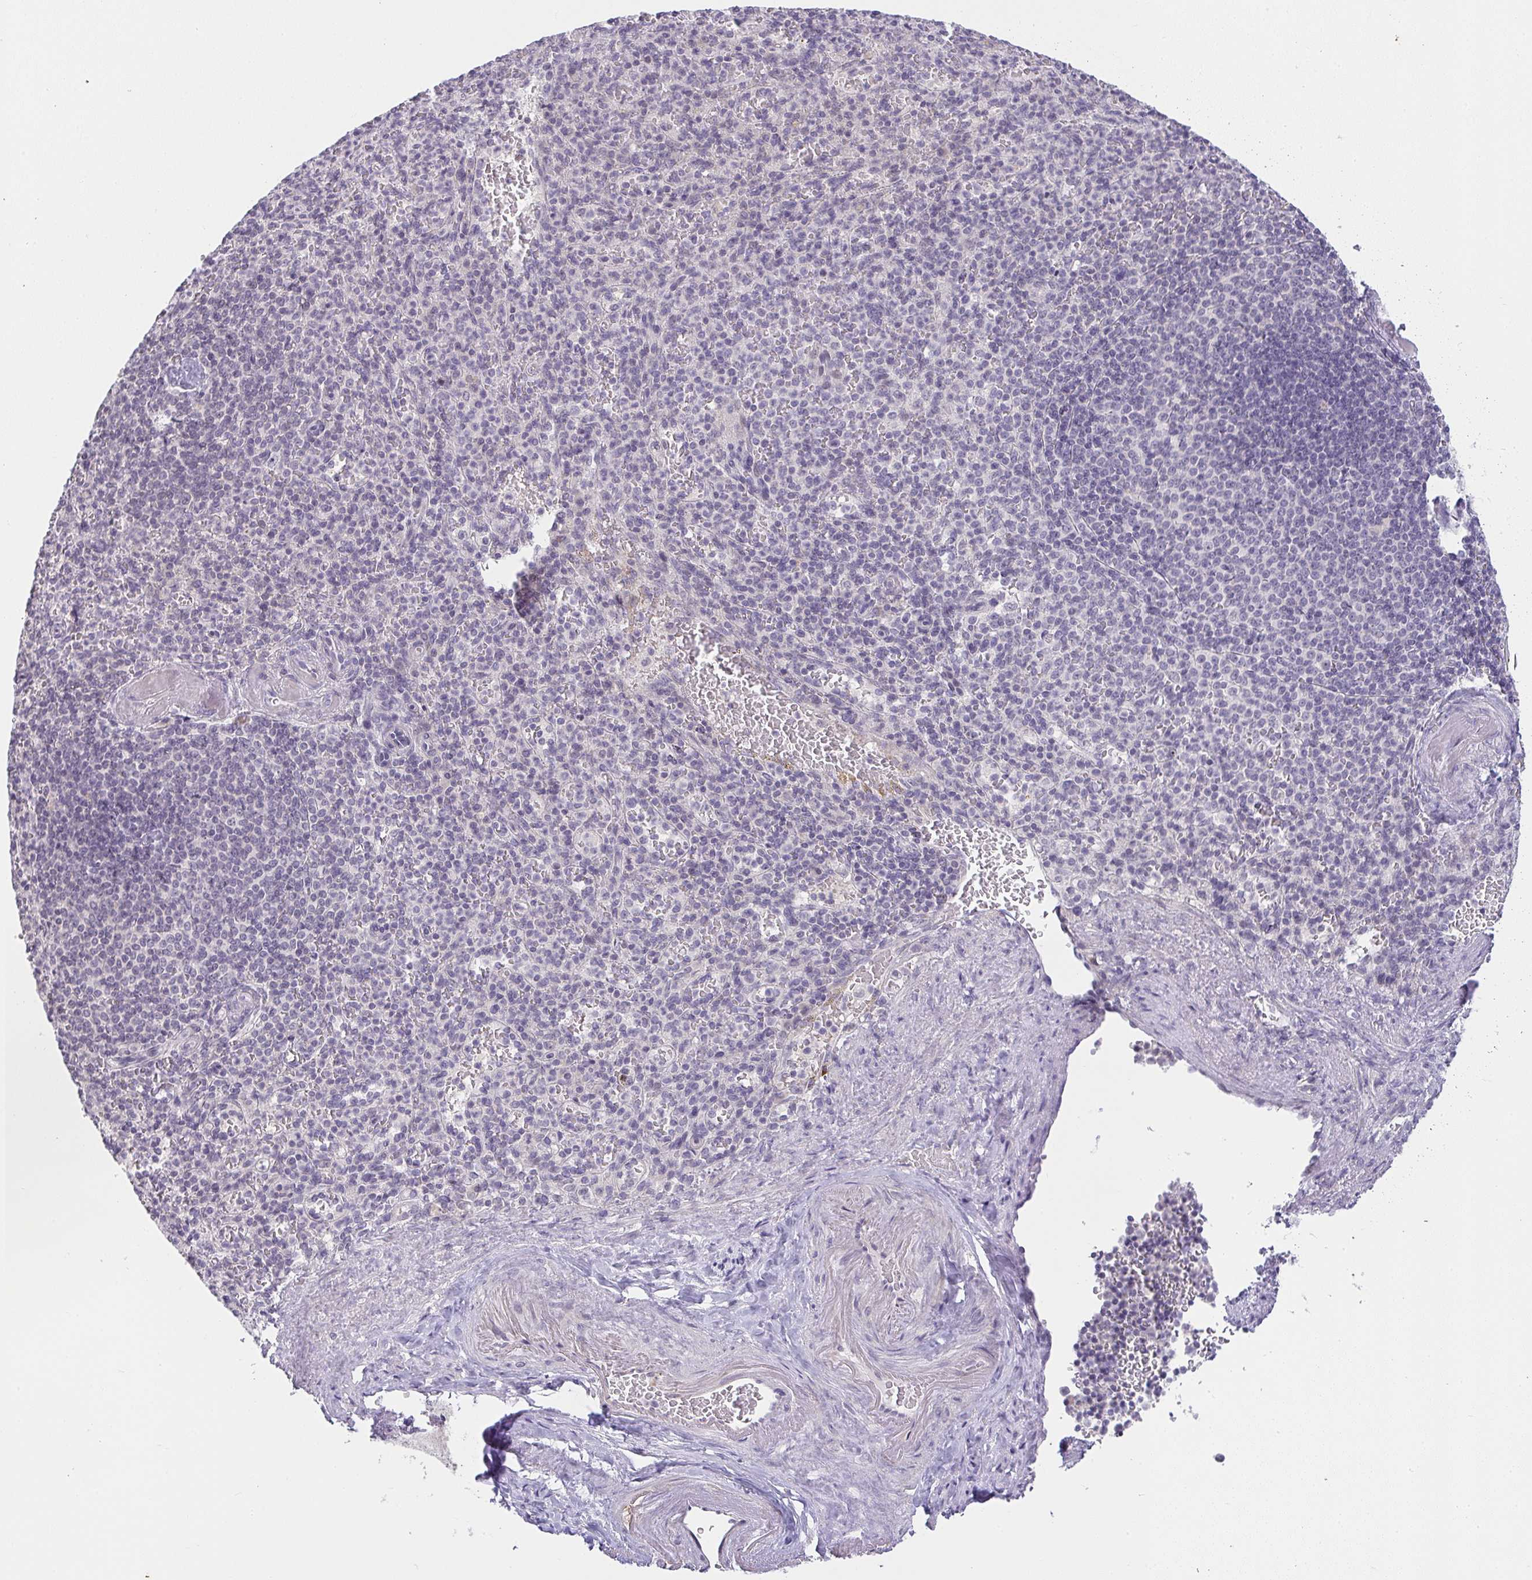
{"staining": {"intensity": "negative", "quantity": "none", "location": "none"}, "tissue": "spleen", "cell_type": "Cells in red pulp", "image_type": "normal", "snomed": [{"axis": "morphology", "description": "Normal tissue, NOS"}, {"axis": "topography", "description": "Spleen"}], "caption": "Immunohistochemistry micrograph of benign spleen stained for a protein (brown), which displays no positivity in cells in red pulp.", "gene": "CACNA1S", "patient": {"sex": "female", "age": 74}}